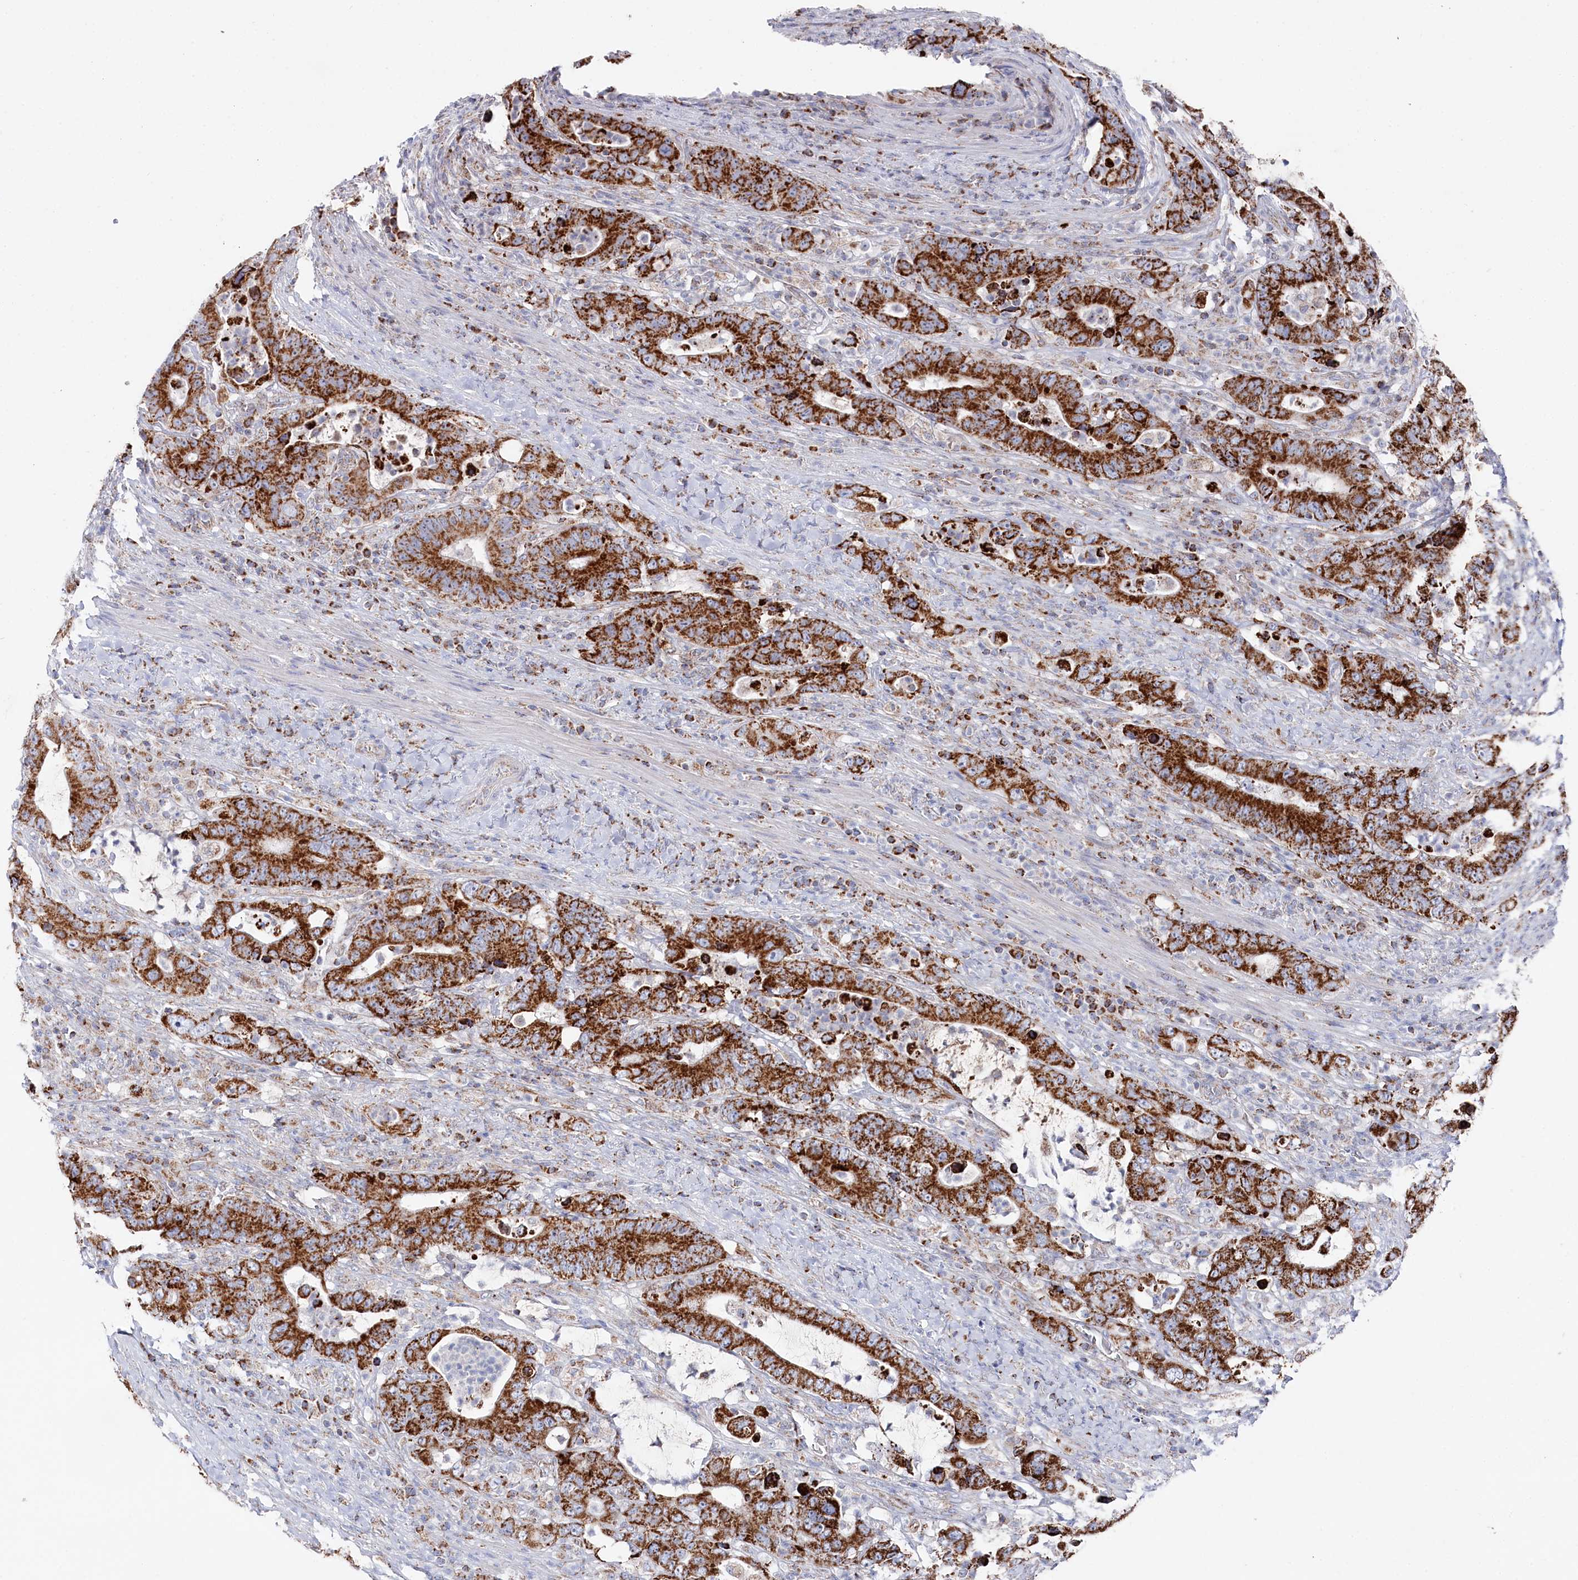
{"staining": {"intensity": "strong", "quantity": ">75%", "location": "cytoplasmic/membranous"}, "tissue": "colorectal cancer", "cell_type": "Tumor cells", "image_type": "cancer", "snomed": [{"axis": "morphology", "description": "Adenocarcinoma, NOS"}, {"axis": "topography", "description": "Colon"}], "caption": "Approximately >75% of tumor cells in human colorectal cancer reveal strong cytoplasmic/membranous protein positivity as visualized by brown immunohistochemical staining.", "gene": "GLS2", "patient": {"sex": "female", "age": 75}}